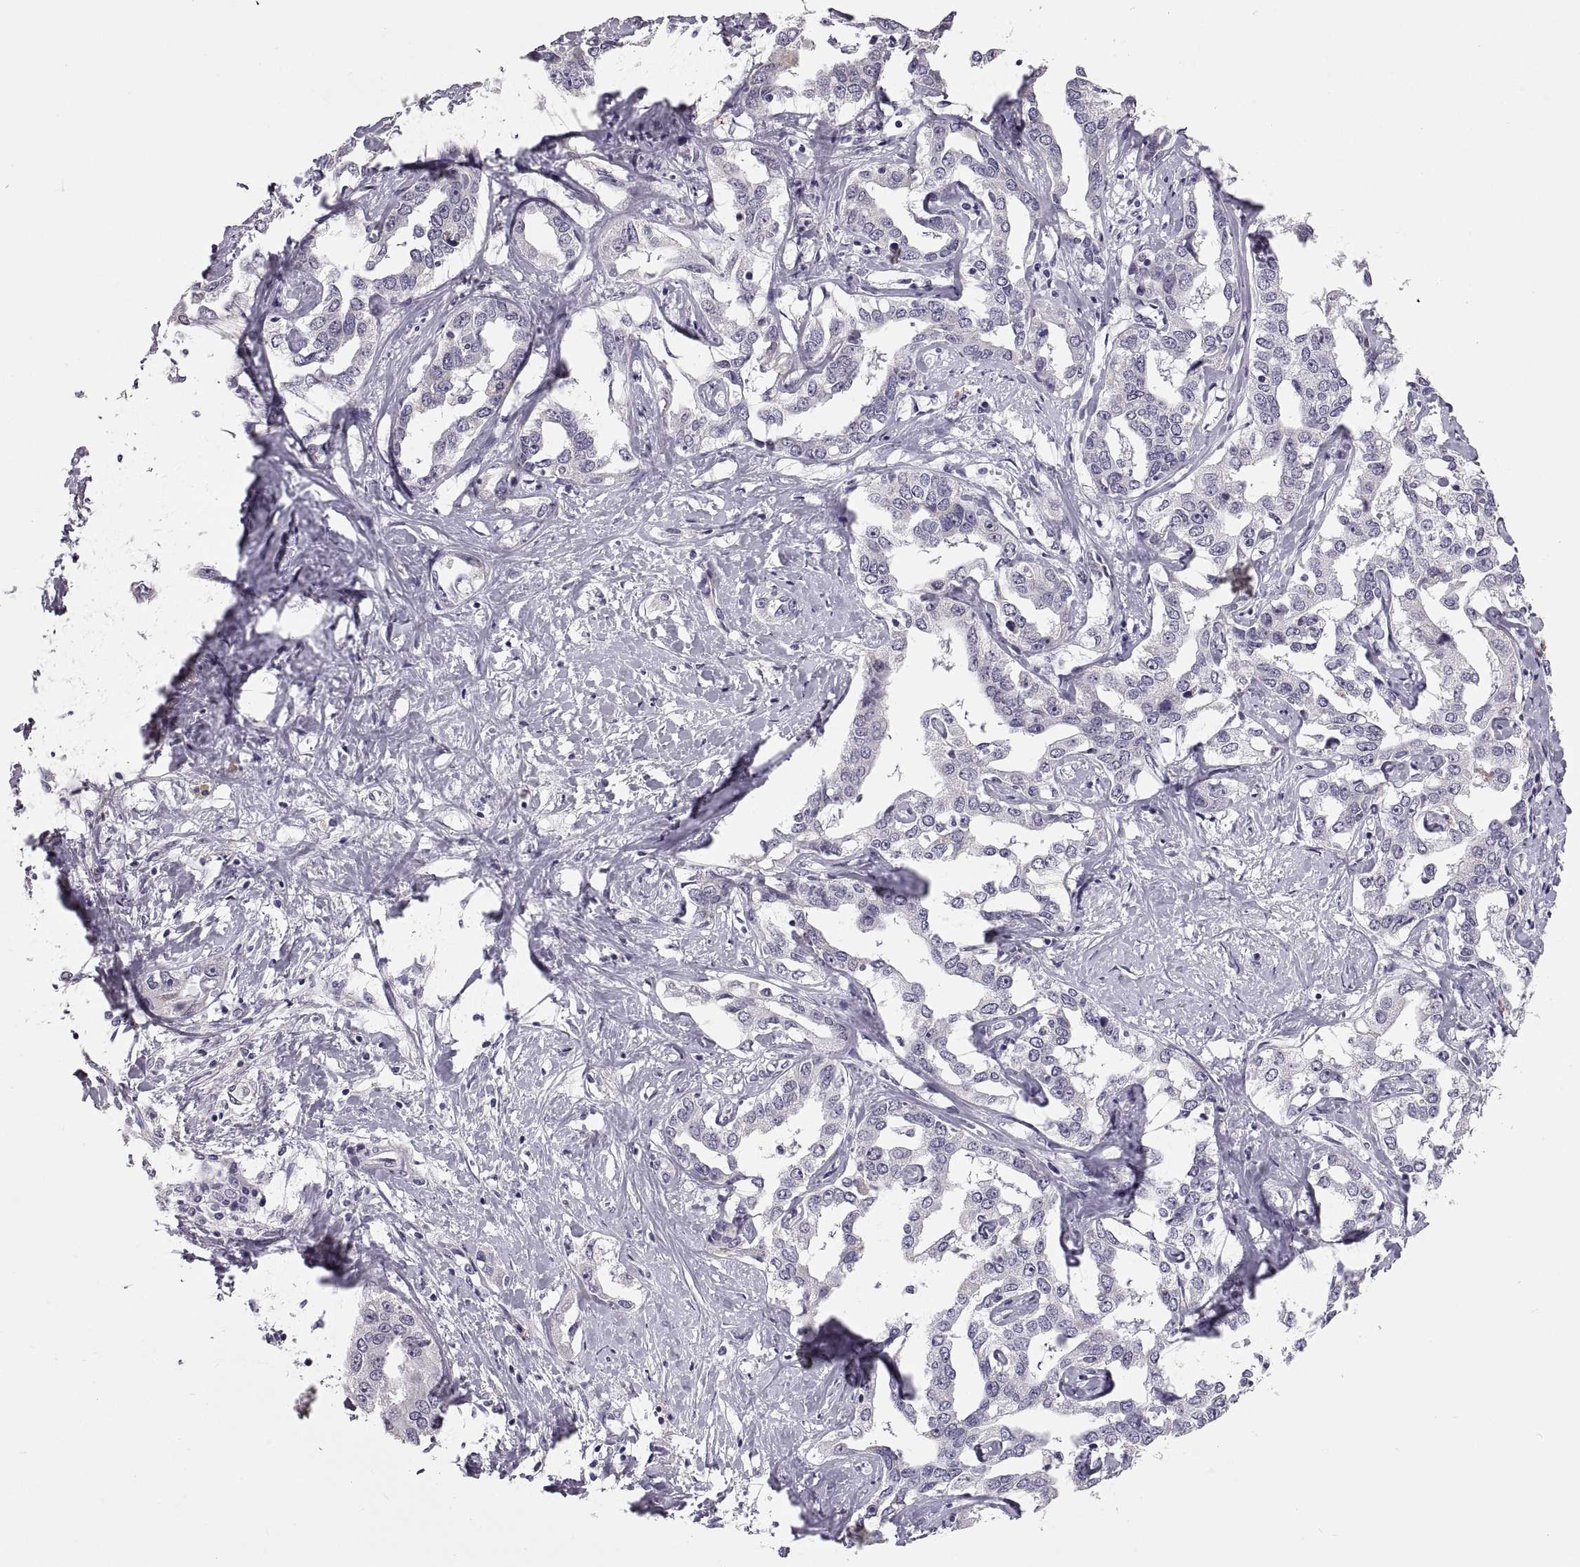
{"staining": {"intensity": "negative", "quantity": "none", "location": "none"}, "tissue": "liver cancer", "cell_type": "Tumor cells", "image_type": "cancer", "snomed": [{"axis": "morphology", "description": "Cholangiocarcinoma"}, {"axis": "topography", "description": "Liver"}], "caption": "Immunohistochemical staining of human liver cancer (cholangiocarcinoma) exhibits no significant expression in tumor cells. (DAB immunohistochemistry with hematoxylin counter stain).", "gene": "MAGEB18", "patient": {"sex": "male", "age": 59}}